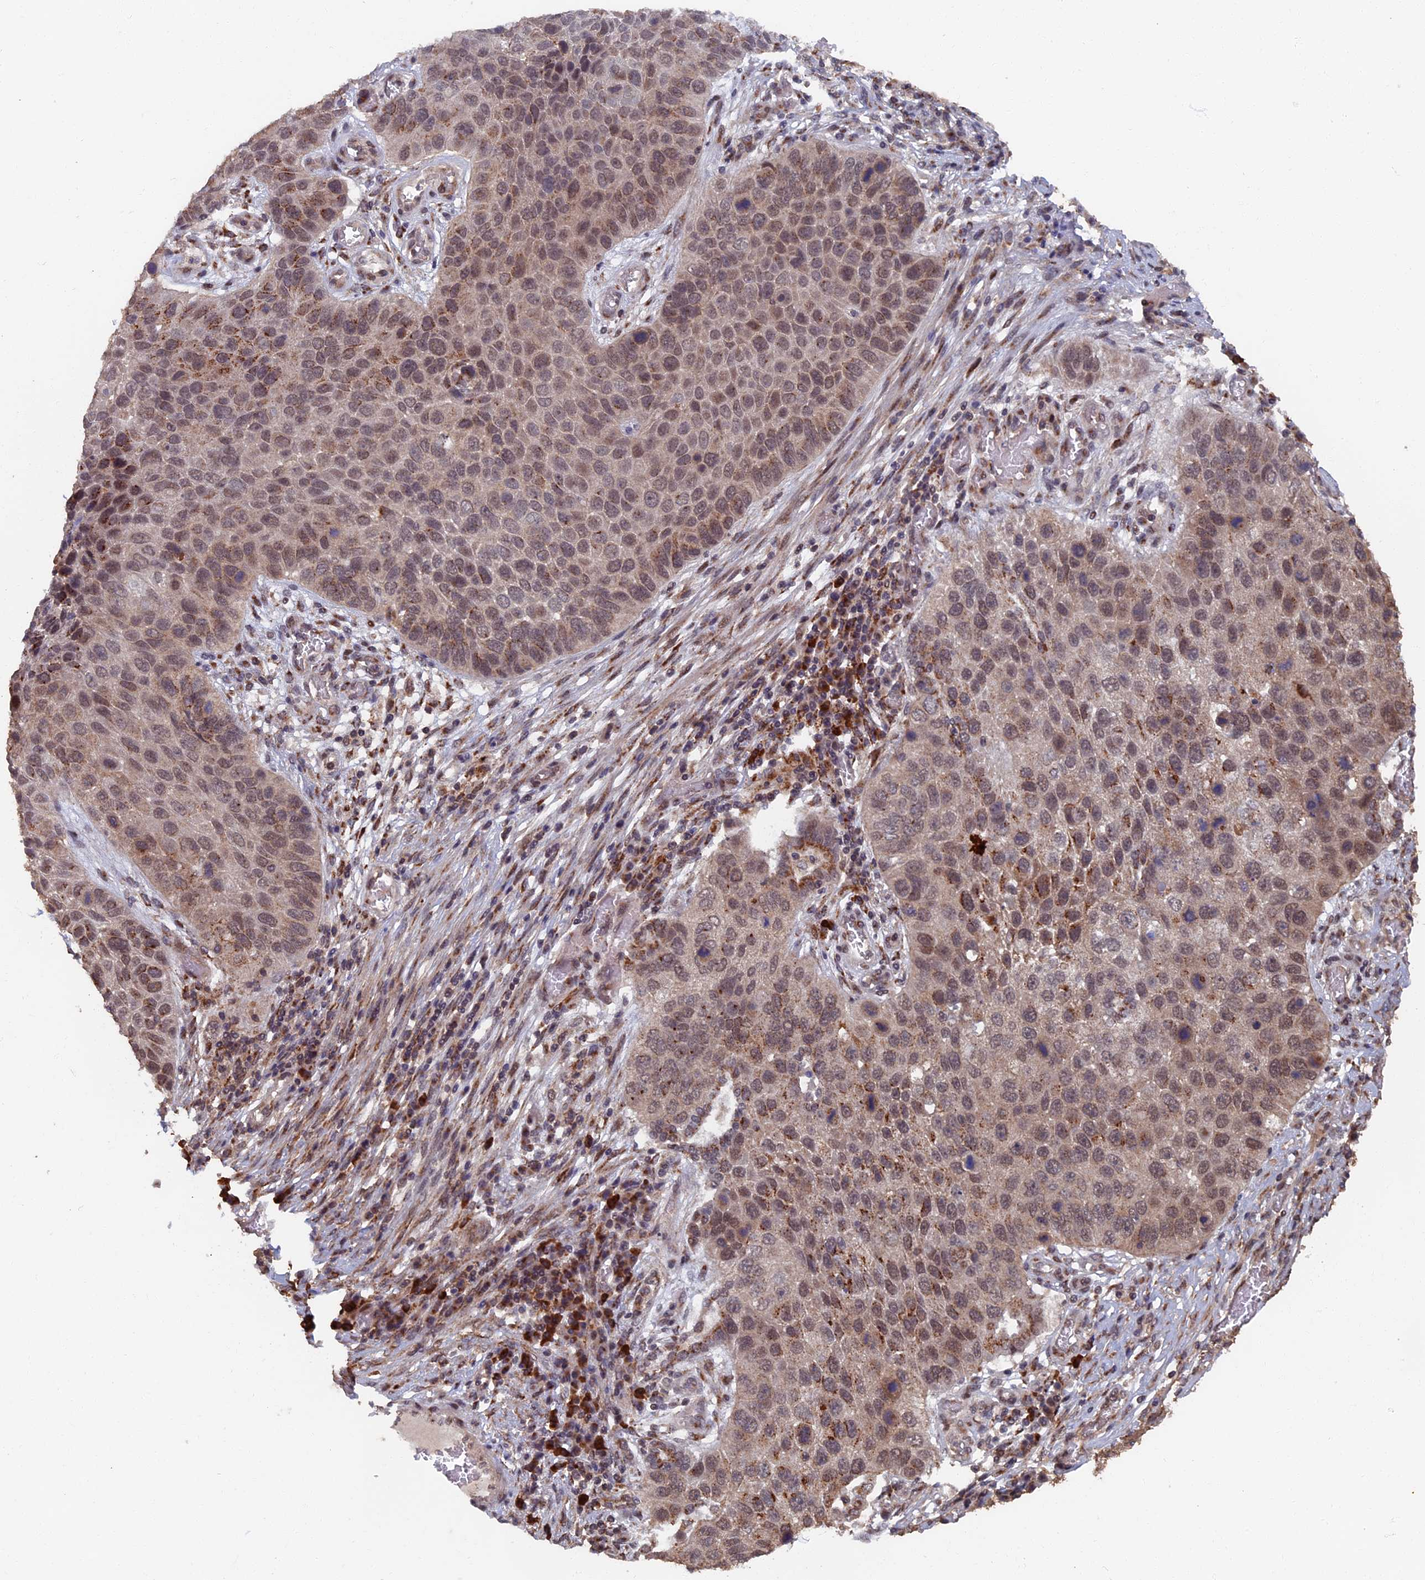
{"staining": {"intensity": "moderate", "quantity": ">75%", "location": "cytoplasmic/membranous,nuclear"}, "tissue": "lung cancer", "cell_type": "Tumor cells", "image_type": "cancer", "snomed": [{"axis": "morphology", "description": "Squamous cell carcinoma, NOS"}, {"axis": "topography", "description": "Lung"}], "caption": "Human lung cancer stained with a protein marker reveals moderate staining in tumor cells.", "gene": "RASGRF1", "patient": {"sex": "male", "age": 61}}